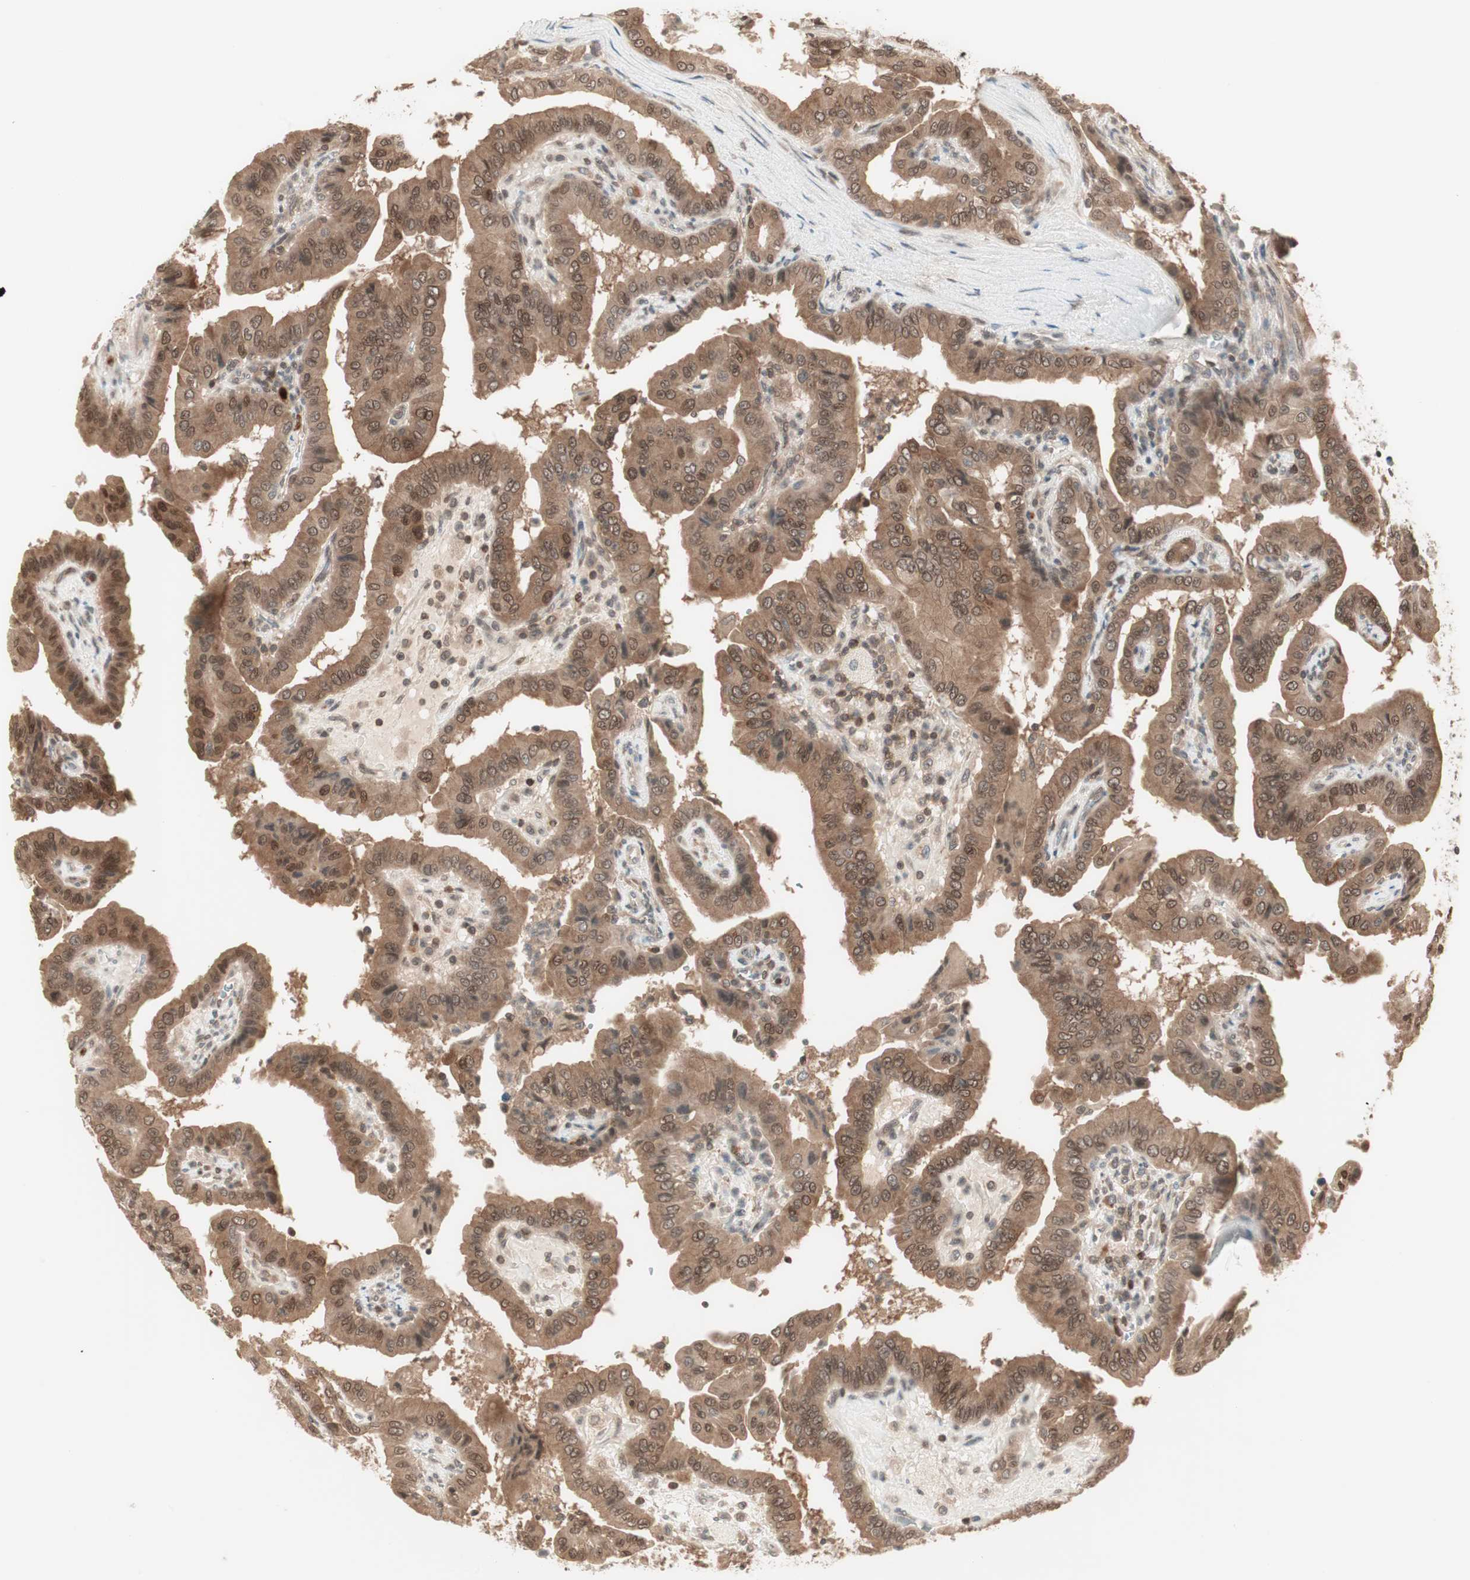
{"staining": {"intensity": "moderate", "quantity": ">75%", "location": "cytoplasmic/membranous,nuclear"}, "tissue": "thyroid cancer", "cell_type": "Tumor cells", "image_type": "cancer", "snomed": [{"axis": "morphology", "description": "Papillary adenocarcinoma, NOS"}, {"axis": "topography", "description": "Thyroid gland"}], "caption": "Immunohistochemistry (IHC) micrograph of neoplastic tissue: human papillary adenocarcinoma (thyroid) stained using IHC exhibits medium levels of moderate protein expression localized specifically in the cytoplasmic/membranous and nuclear of tumor cells, appearing as a cytoplasmic/membranous and nuclear brown color.", "gene": "UBE2I", "patient": {"sex": "male", "age": 33}}